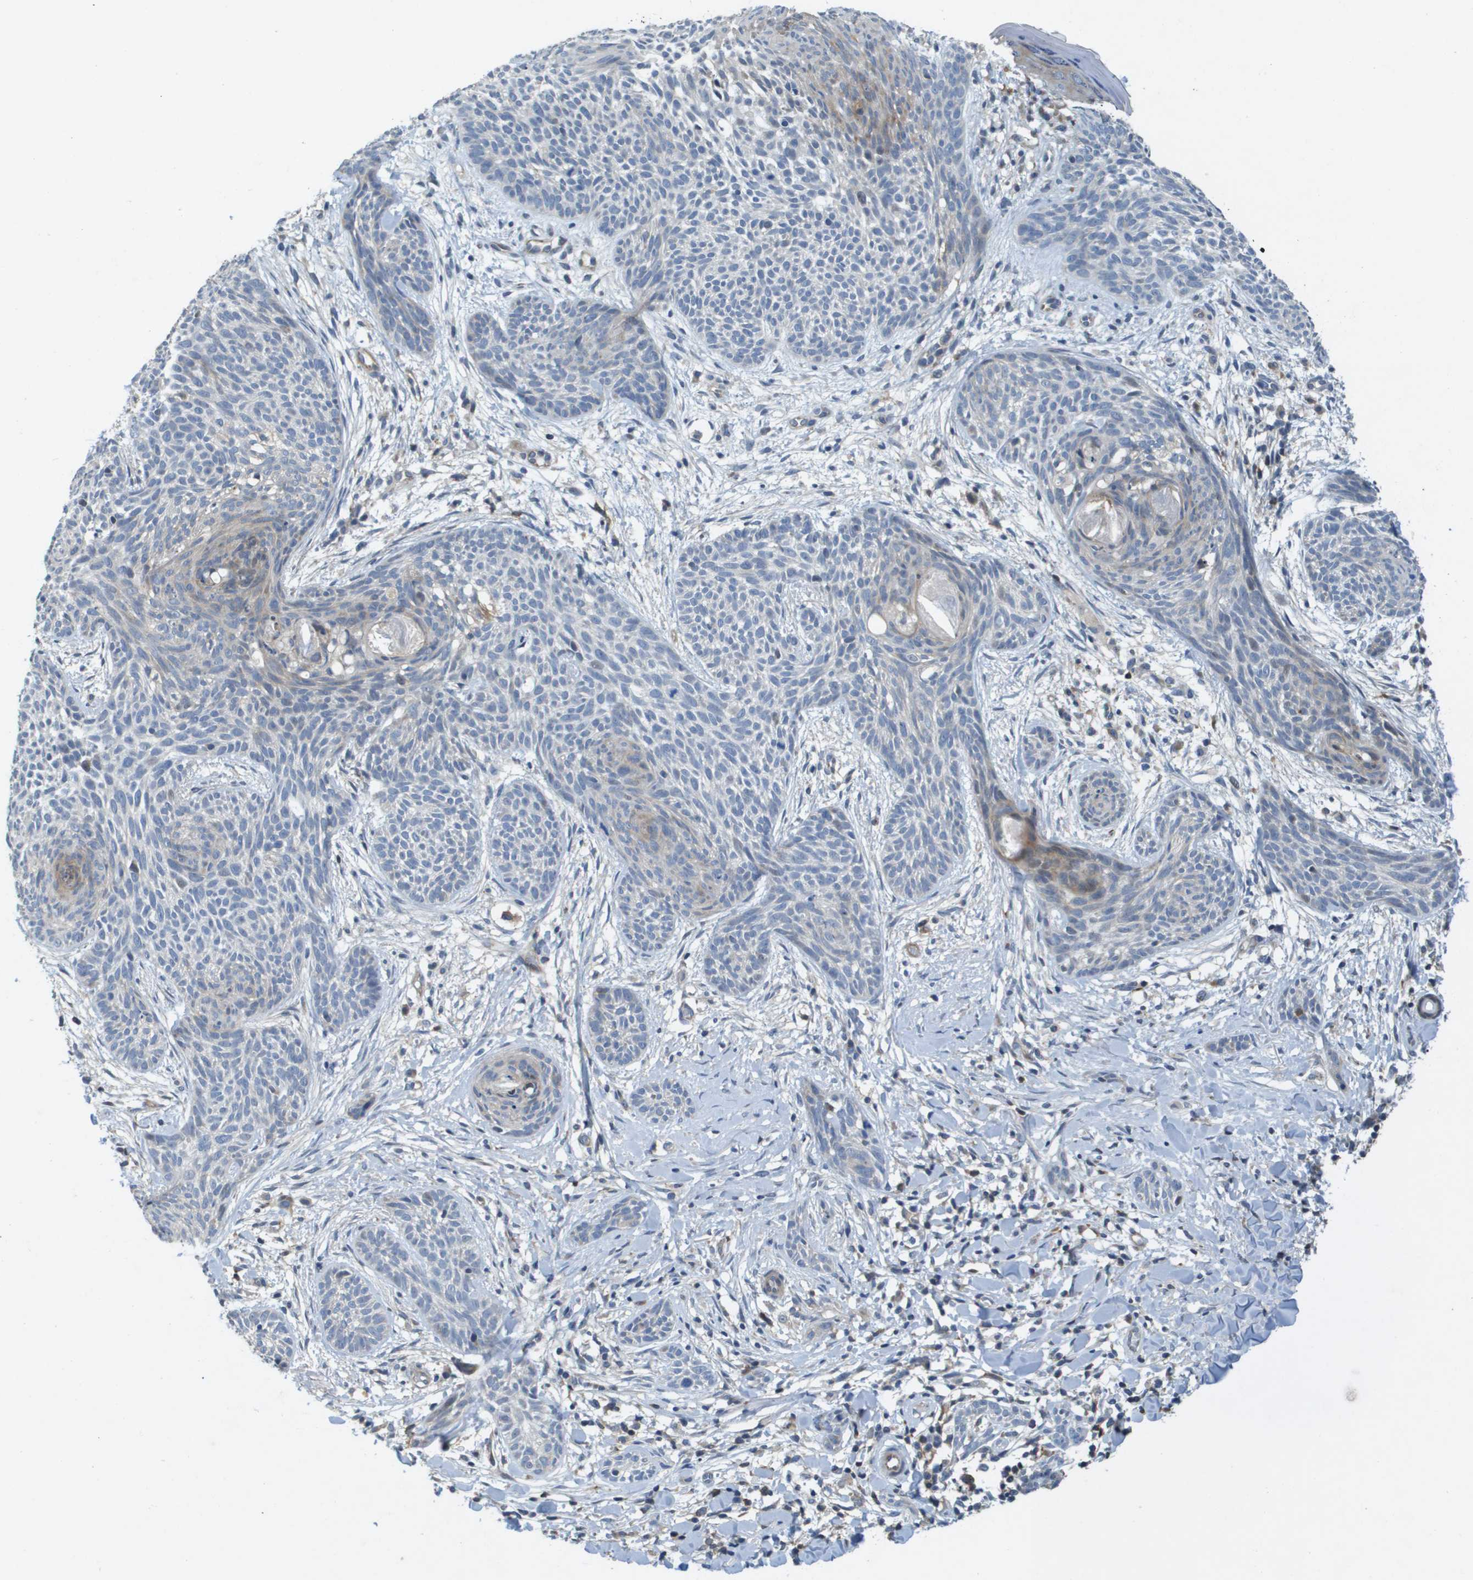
{"staining": {"intensity": "weak", "quantity": "<25%", "location": "cytoplasmic/membranous"}, "tissue": "skin cancer", "cell_type": "Tumor cells", "image_type": "cancer", "snomed": [{"axis": "morphology", "description": "Basal cell carcinoma"}, {"axis": "topography", "description": "Skin"}], "caption": "Image shows no significant protein staining in tumor cells of skin cancer (basal cell carcinoma).", "gene": "SCN4B", "patient": {"sex": "female", "age": 59}}